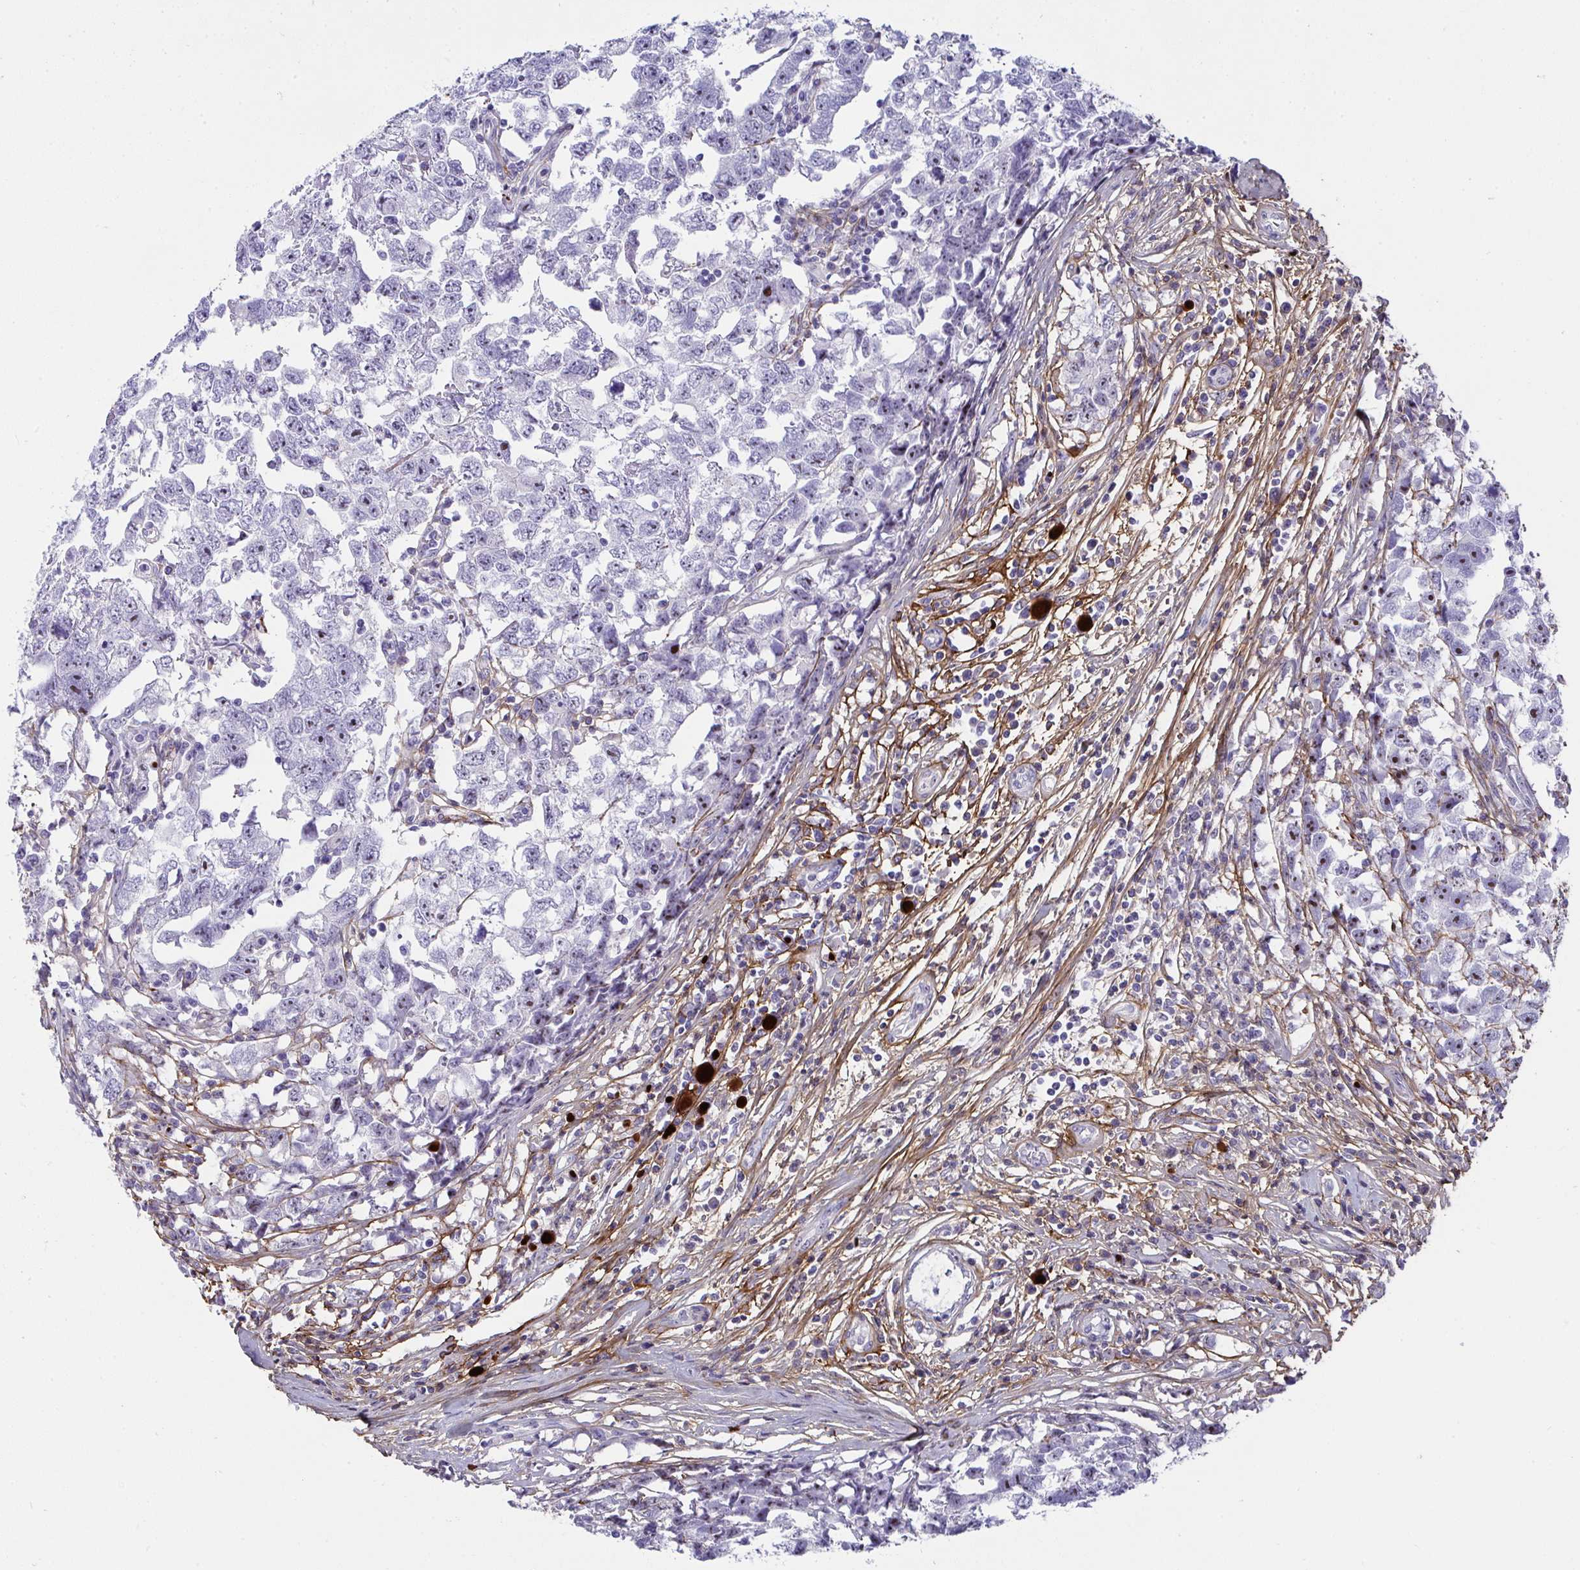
{"staining": {"intensity": "weak", "quantity": "<25%", "location": "nuclear"}, "tissue": "testis cancer", "cell_type": "Tumor cells", "image_type": "cancer", "snomed": [{"axis": "morphology", "description": "Carcinoma, Embryonal, NOS"}, {"axis": "topography", "description": "Testis"}], "caption": "Immunohistochemistry (IHC) histopathology image of neoplastic tissue: embryonal carcinoma (testis) stained with DAB (3,3'-diaminobenzidine) exhibits no significant protein staining in tumor cells. (DAB (3,3'-diaminobenzidine) immunohistochemistry visualized using brightfield microscopy, high magnification).", "gene": "LHFPL6", "patient": {"sex": "male", "age": 22}}